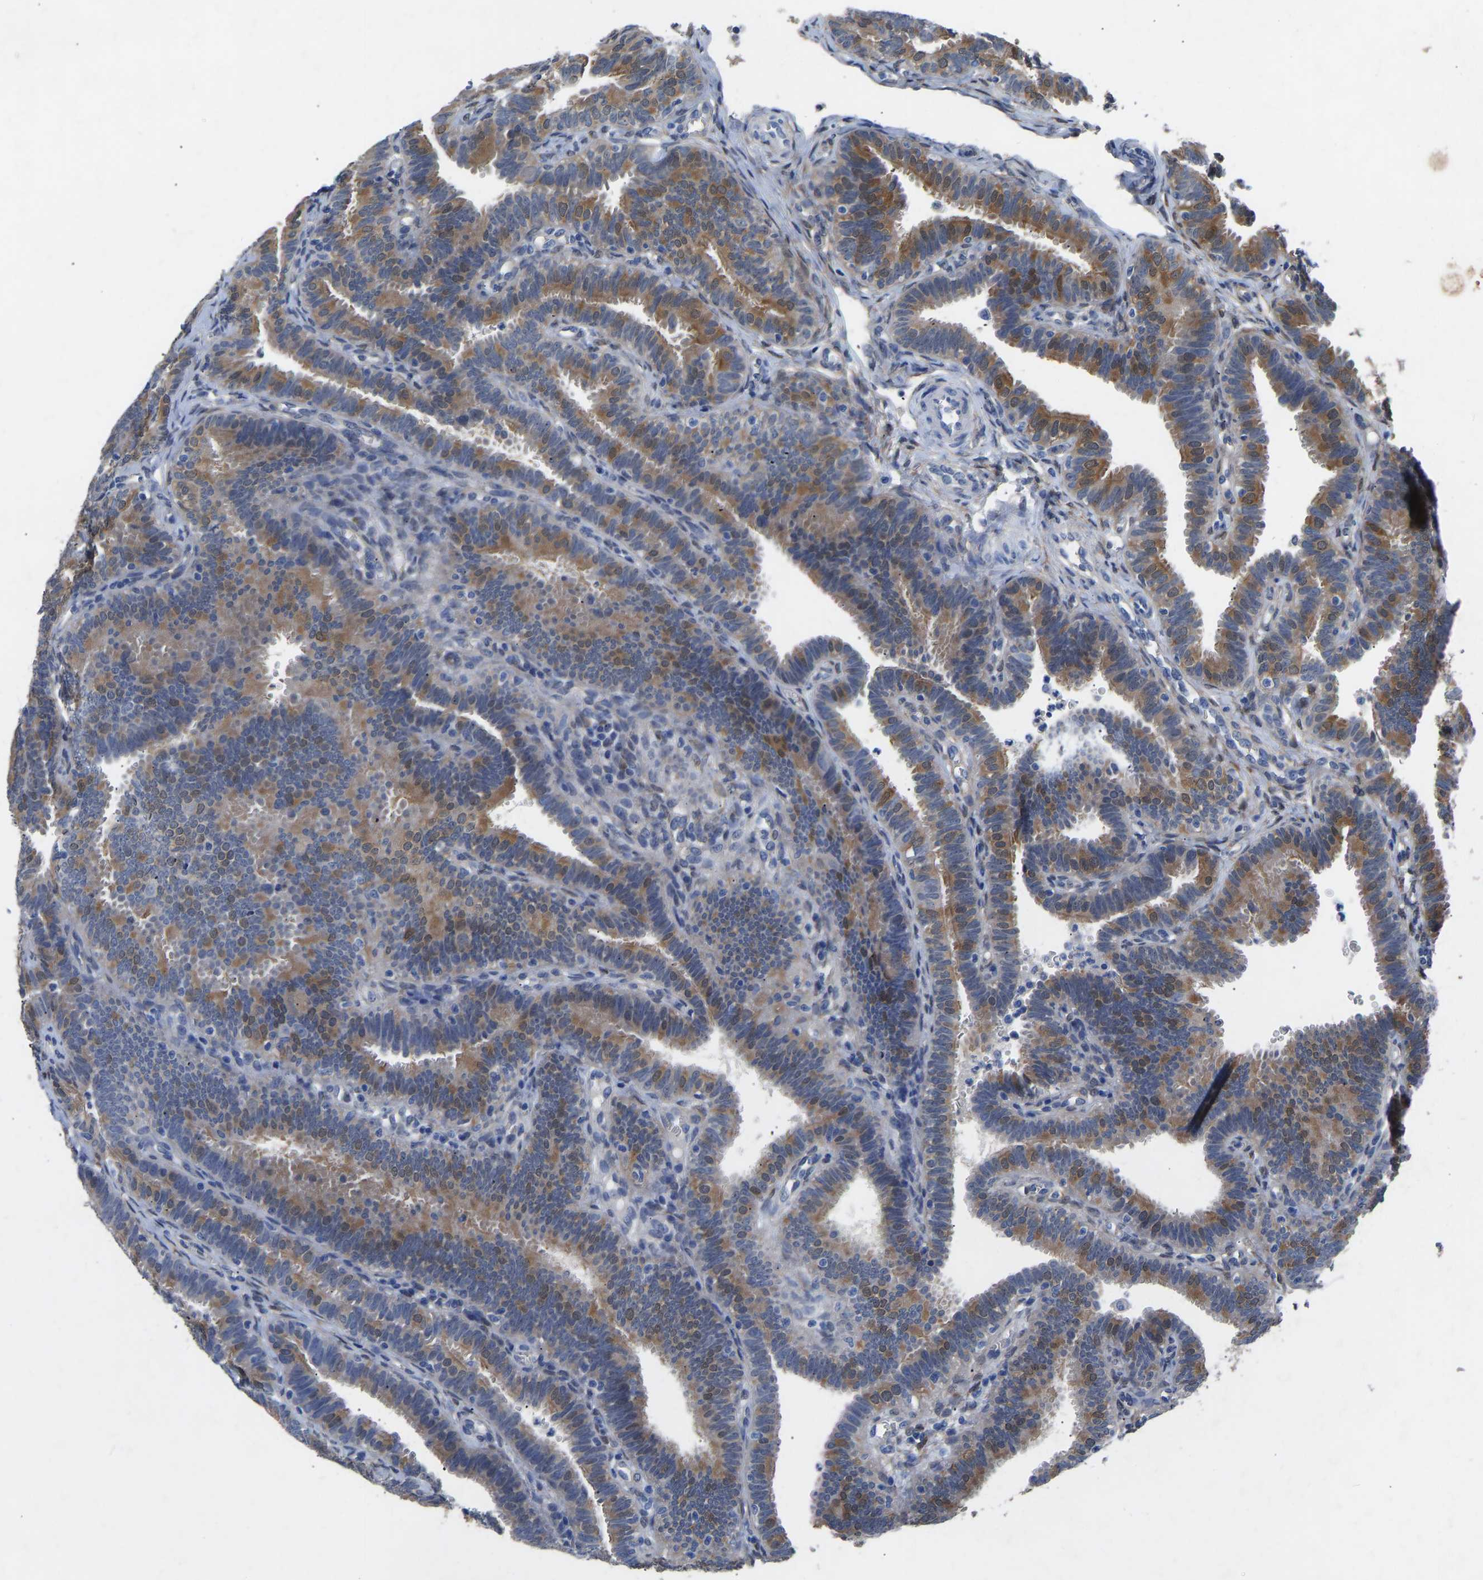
{"staining": {"intensity": "moderate", "quantity": ">75%", "location": "cytoplasmic/membranous"}, "tissue": "fallopian tube", "cell_type": "Glandular cells", "image_type": "normal", "snomed": [{"axis": "morphology", "description": "Normal tissue, NOS"}, {"axis": "topography", "description": "Fallopian tube"}, {"axis": "topography", "description": "Placenta"}], "caption": "Immunohistochemistry (IHC) photomicrograph of benign fallopian tube: human fallopian tube stained using immunohistochemistry (IHC) displays medium levels of moderate protein expression localized specifically in the cytoplasmic/membranous of glandular cells, appearing as a cytoplasmic/membranous brown color.", "gene": "RBP1", "patient": {"sex": "female", "age": 34}}